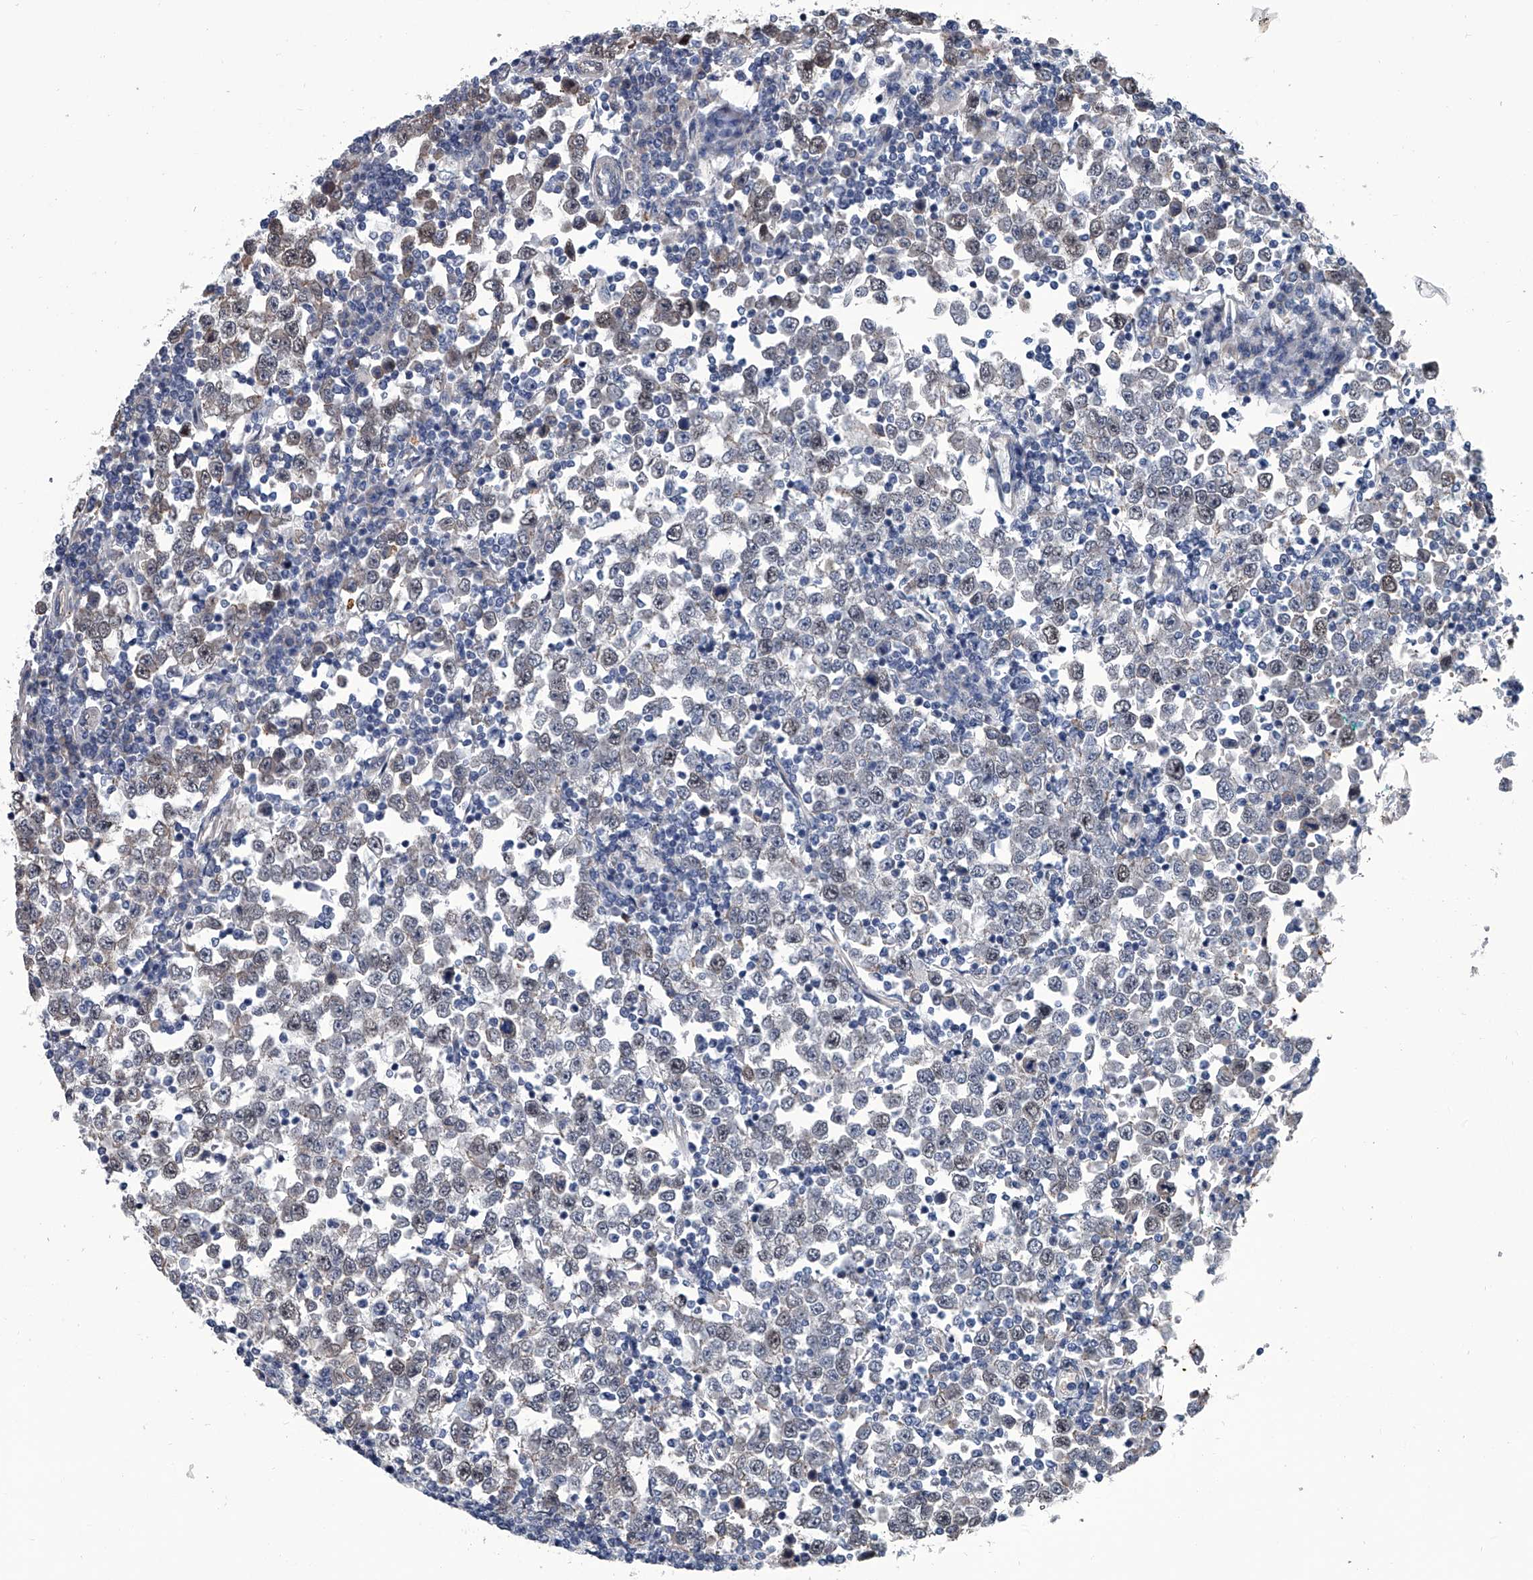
{"staining": {"intensity": "negative", "quantity": "none", "location": "none"}, "tissue": "testis cancer", "cell_type": "Tumor cells", "image_type": "cancer", "snomed": [{"axis": "morphology", "description": "Seminoma, NOS"}, {"axis": "topography", "description": "Testis"}], "caption": "Tumor cells show no significant staining in seminoma (testis). Nuclei are stained in blue.", "gene": "ABCG1", "patient": {"sex": "male", "age": 65}}